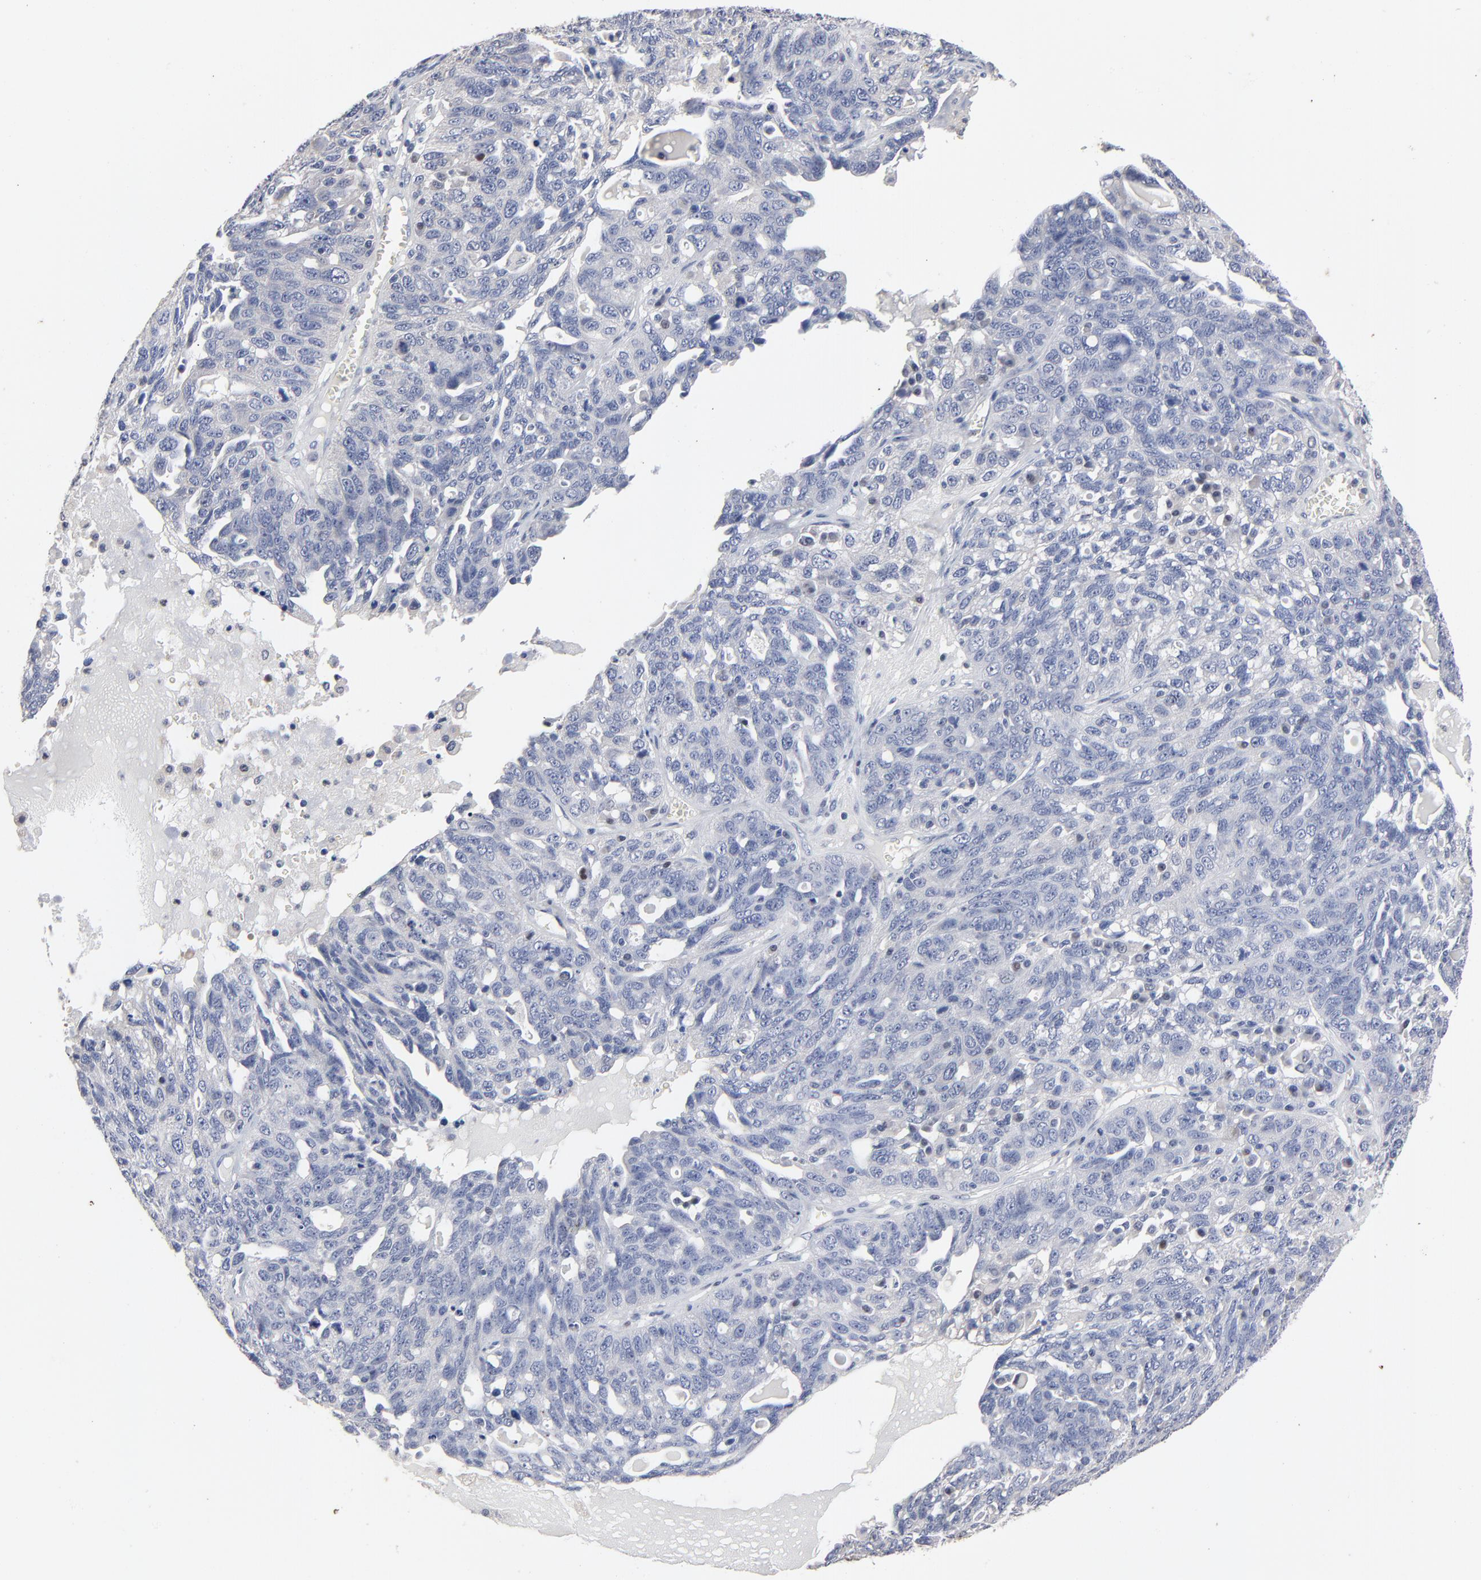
{"staining": {"intensity": "negative", "quantity": "none", "location": "none"}, "tissue": "ovarian cancer", "cell_type": "Tumor cells", "image_type": "cancer", "snomed": [{"axis": "morphology", "description": "Cystadenocarcinoma, serous, NOS"}, {"axis": "topography", "description": "Ovary"}], "caption": "This is an immunohistochemistry image of human ovarian cancer (serous cystadenocarcinoma). There is no positivity in tumor cells.", "gene": "AADAC", "patient": {"sex": "female", "age": 71}}